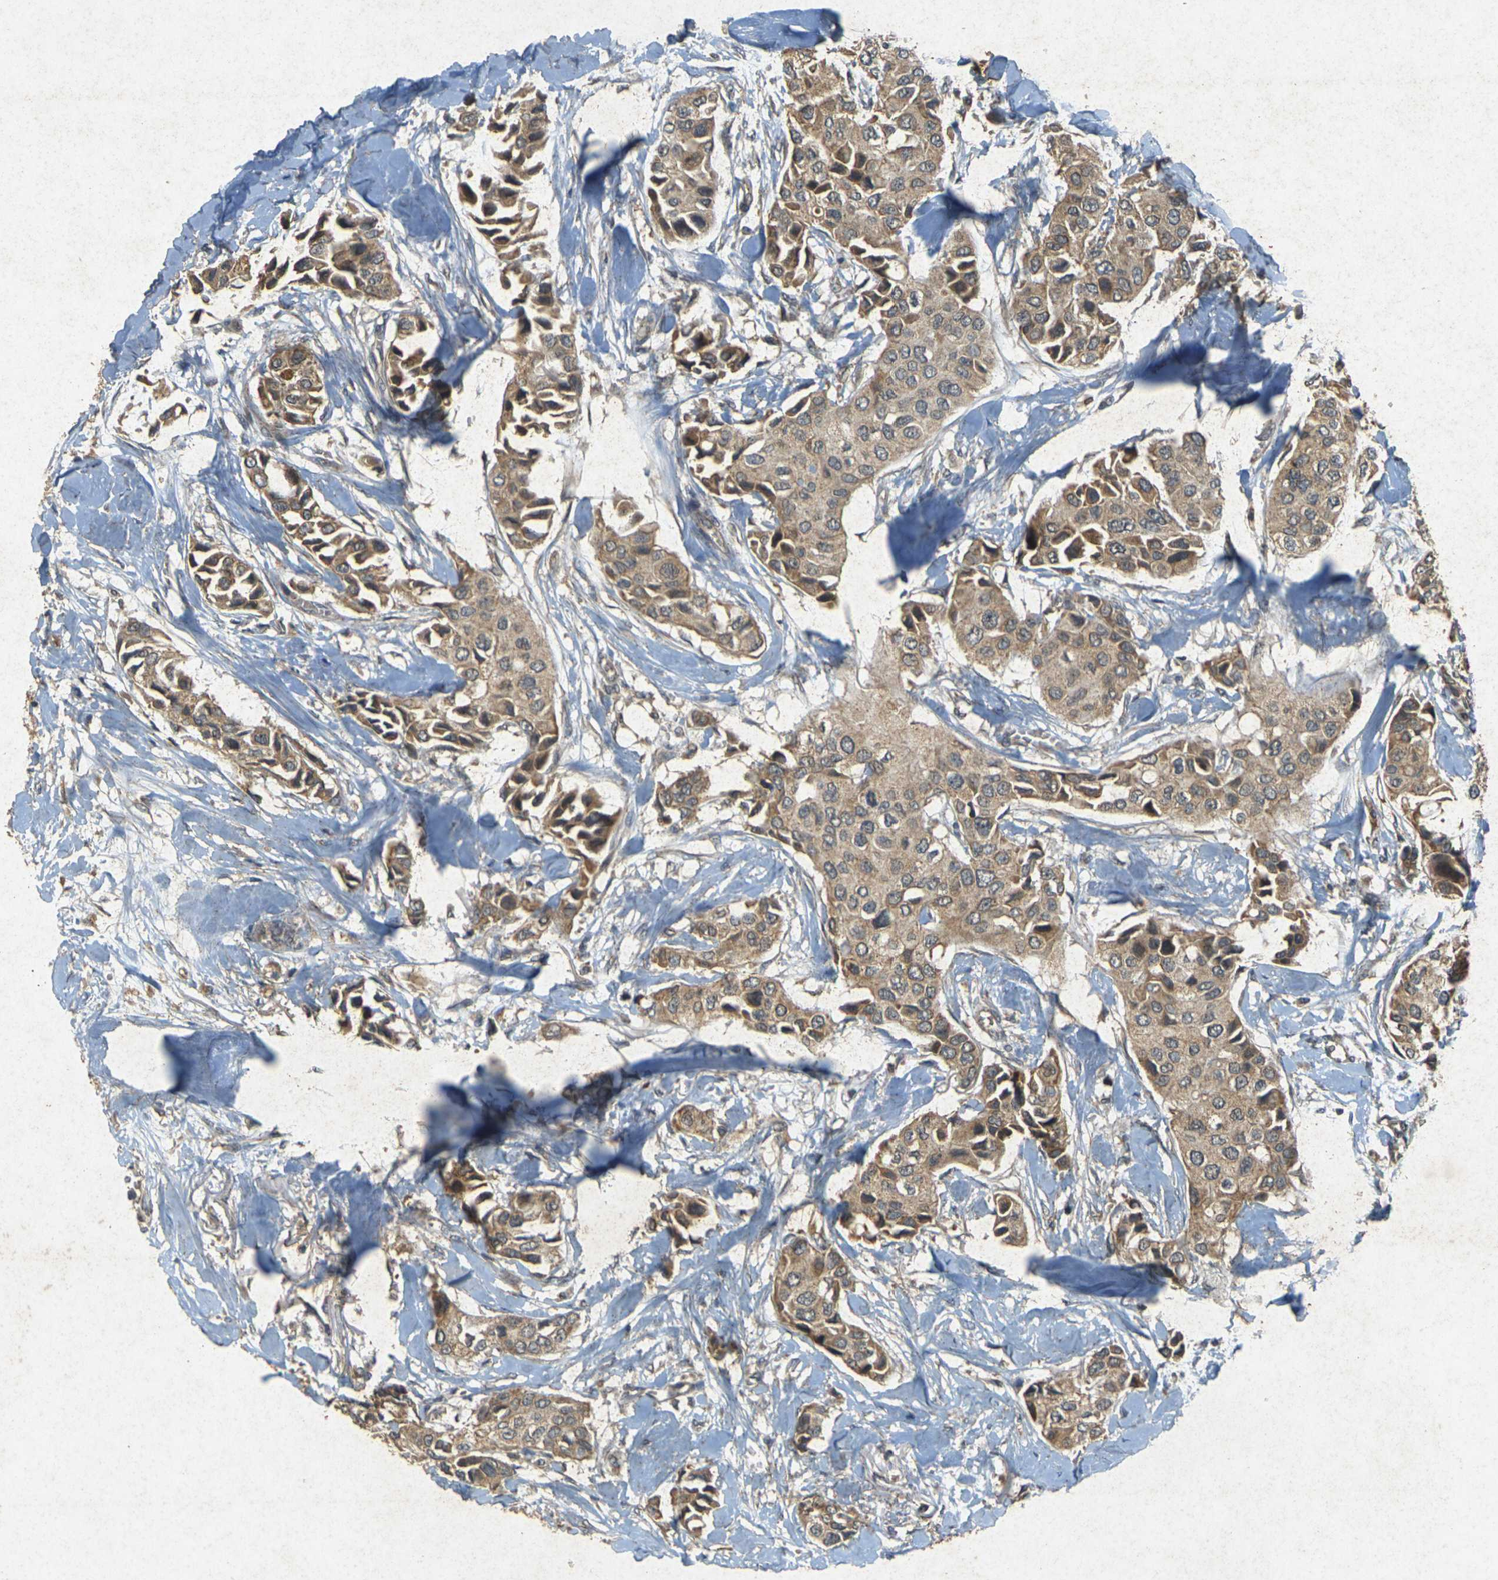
{"staining": {"intensity": "moderate", "quantity": ">75%", "location": "cytoplasmic/membranous"}, "tissue": "breast cancer", "cell_type": "Tumor cells", "image_type": "cancer", "snomed": [{"axis": "morphology", "description": "Duct carcinoma"}, {"axis": "topography", "description": "Breast"}], "caption": "Immunohistochemistry image of breast cancer stained for a protein (brown), which exhibits medium levels of moderate cytoplasmic/membranous positivity in approximately >75% of tumor cells.", "gene": "ERN1", "patient": {"sex": "female", "age": 80}}